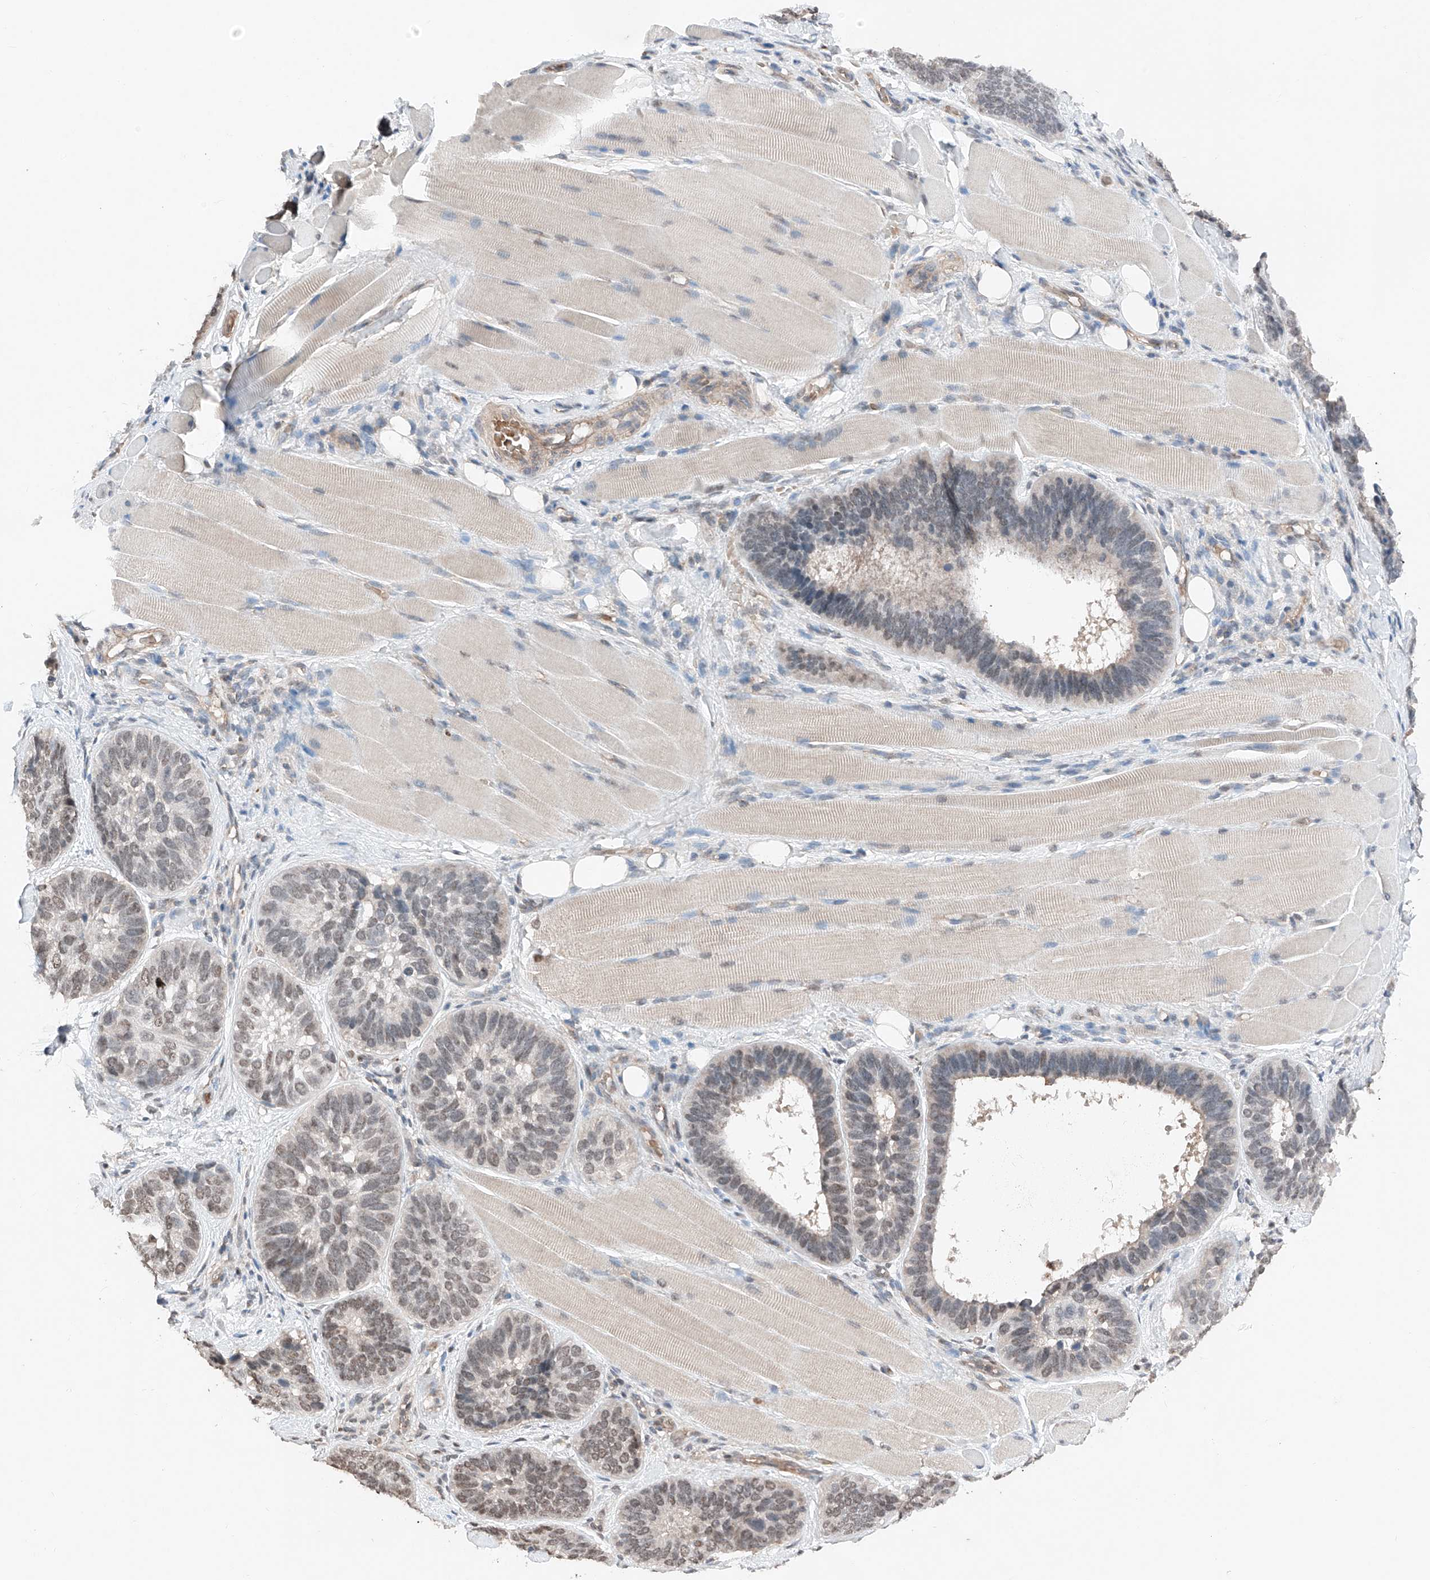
{"staining": {"intensity": "moderate", "quantity": "<25%", "location": "nuclear"}, "tissue": "skin cancer", "cell_type": "Tumor cells", "image_type": "cancer", "snomed": [{"axis": "morphology", "description": "Basal cell carcinoma"}, {"axis": "topography", "description": "Skin"}], "caption": "Tumor cells display low levels of moderate nuclear positivity in approximately <25% of cells in skin cancer.", "gene": "TBX4", "patient": {"sex": "male", "age": 62}}